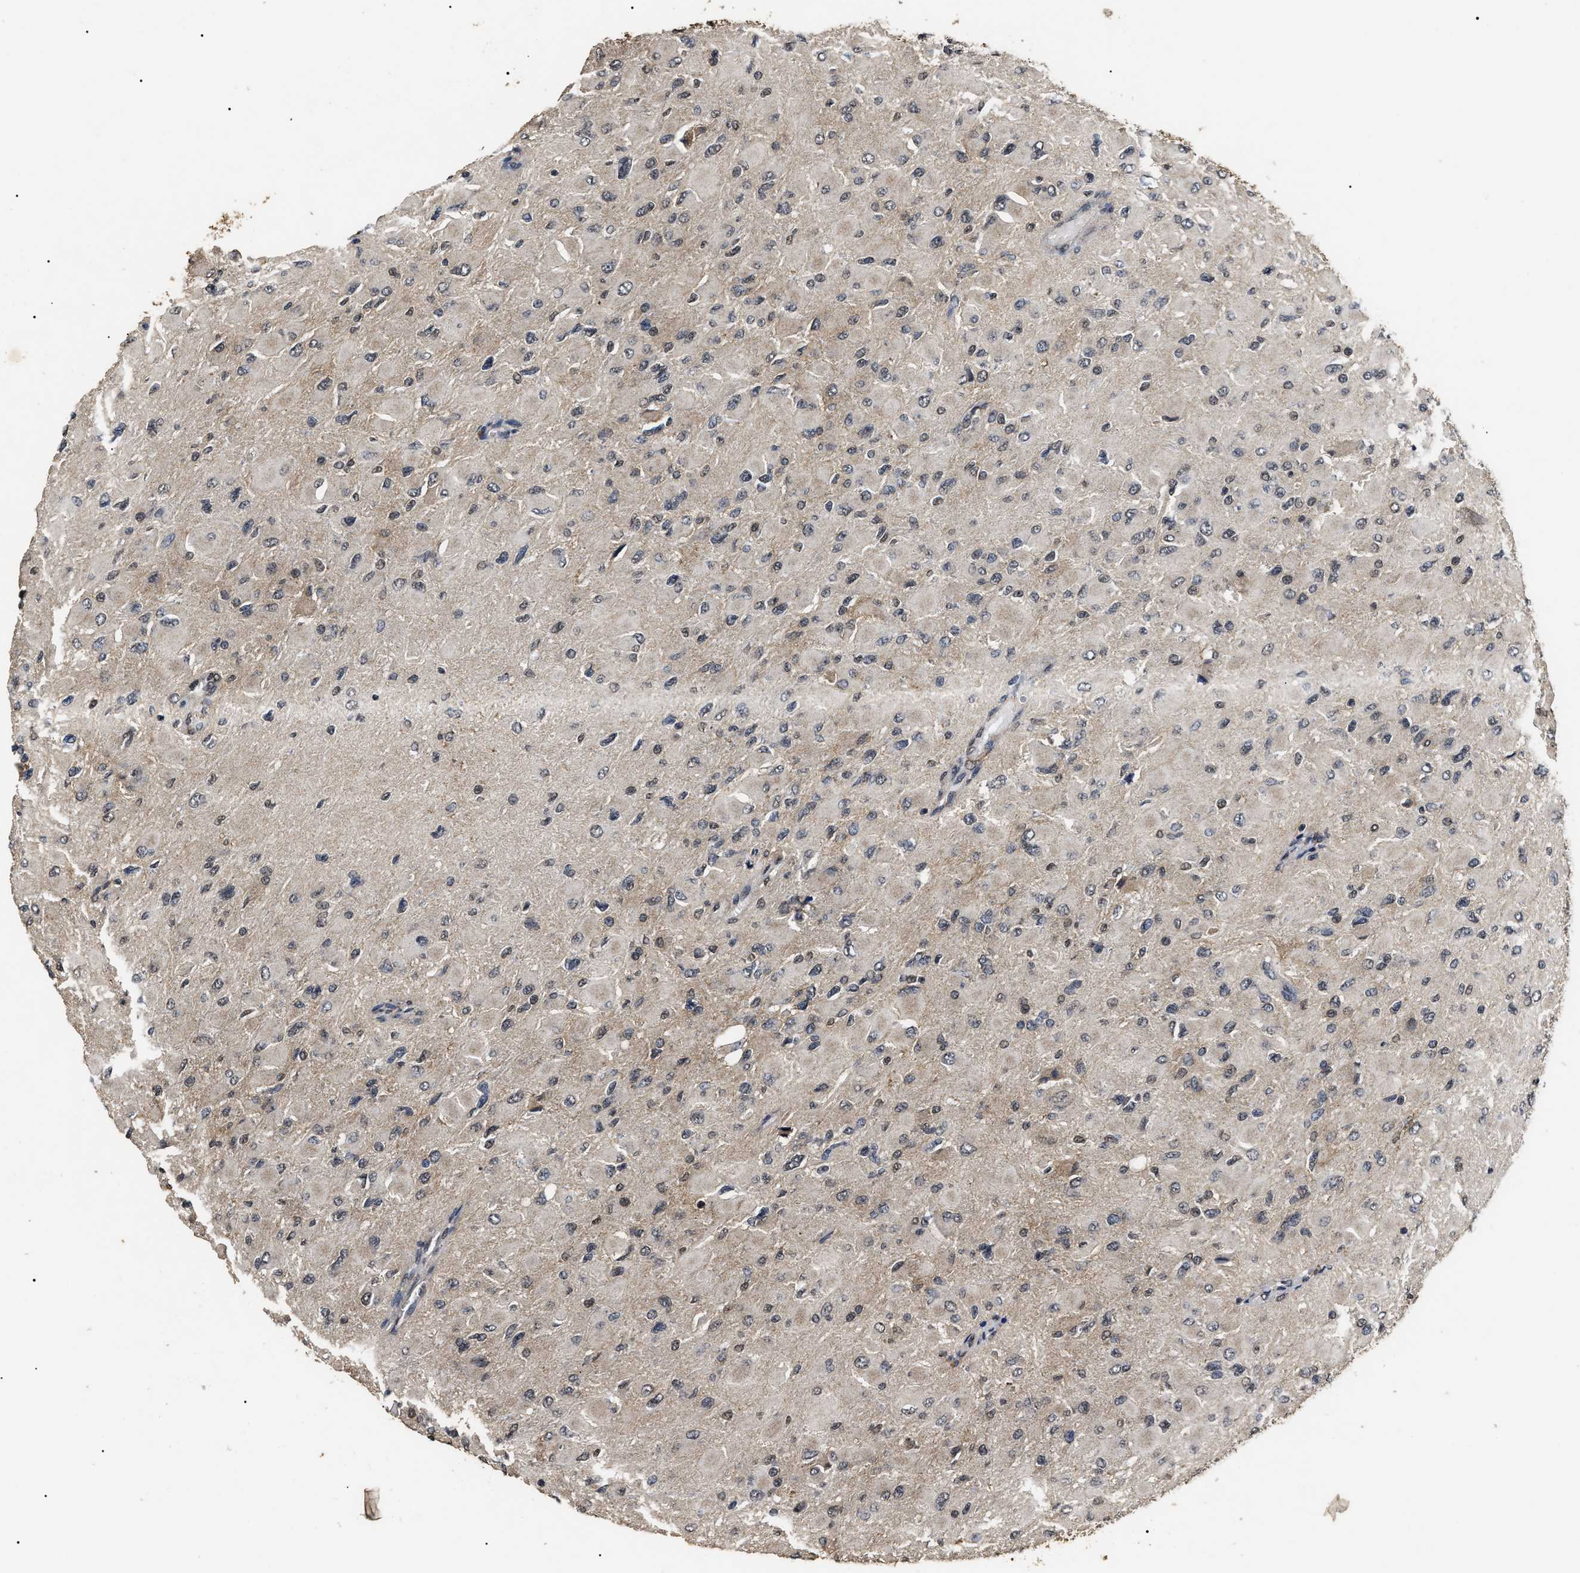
{"staining": {"intensity": "weak", "quantity": "<25%", "location": "nuclear"}, "tissue": "glioma", "cell_type": "Tumor cells", "image_type": "cancer", "snomed": [{"axis": "morphology", "description": "Glioma, malignant, High grade"}, {"axis": "topography", "description": "Cerebral cortex"}], "caption": "Tumor cells show no significant protein staining in malignant glioma (high-grade). (Brightfield microscopy of DAB (3,3'-diaminobenzidine) immunohistochemistry (IHC) at high magnification).", "gene": "ANP32E", "patient": {"sex": "female", "age": 36}}